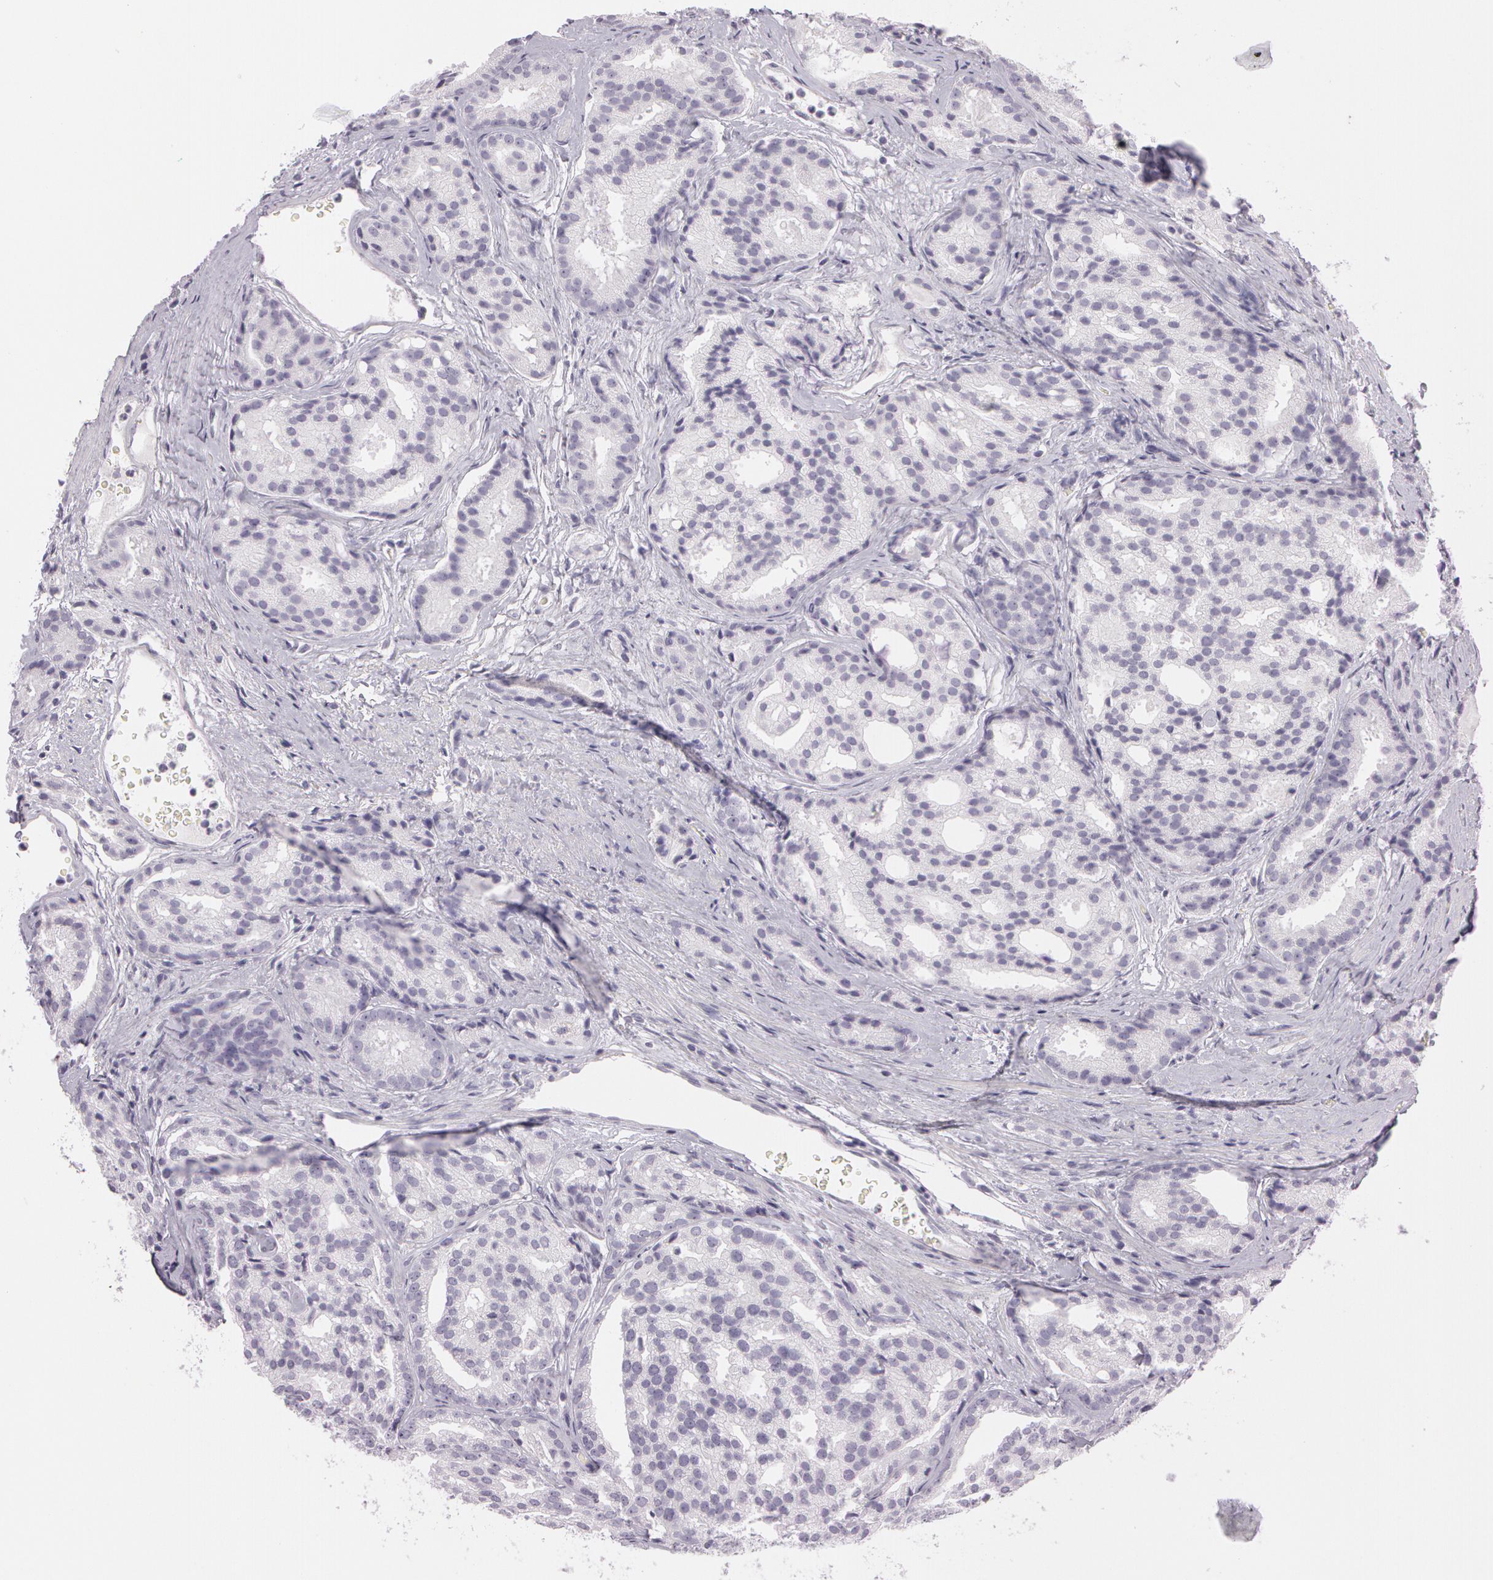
{"staining": {"intensity": "negative", "quantity": "none", "location": "none"}, "tissue": "prostate cancer", "cell_type": "Tumor cells", "image_type": "cancer", "snomed": [{"axis": "morphology", "description": "Adenocarcinoma, High grade"}, {"axis": "topography", "description": "Prostate"}], "caption": "Tumor cells show no significant positivity in prostate cancer.", "gene": "OTC", "patient": {"sex": "male", "age": 64}}